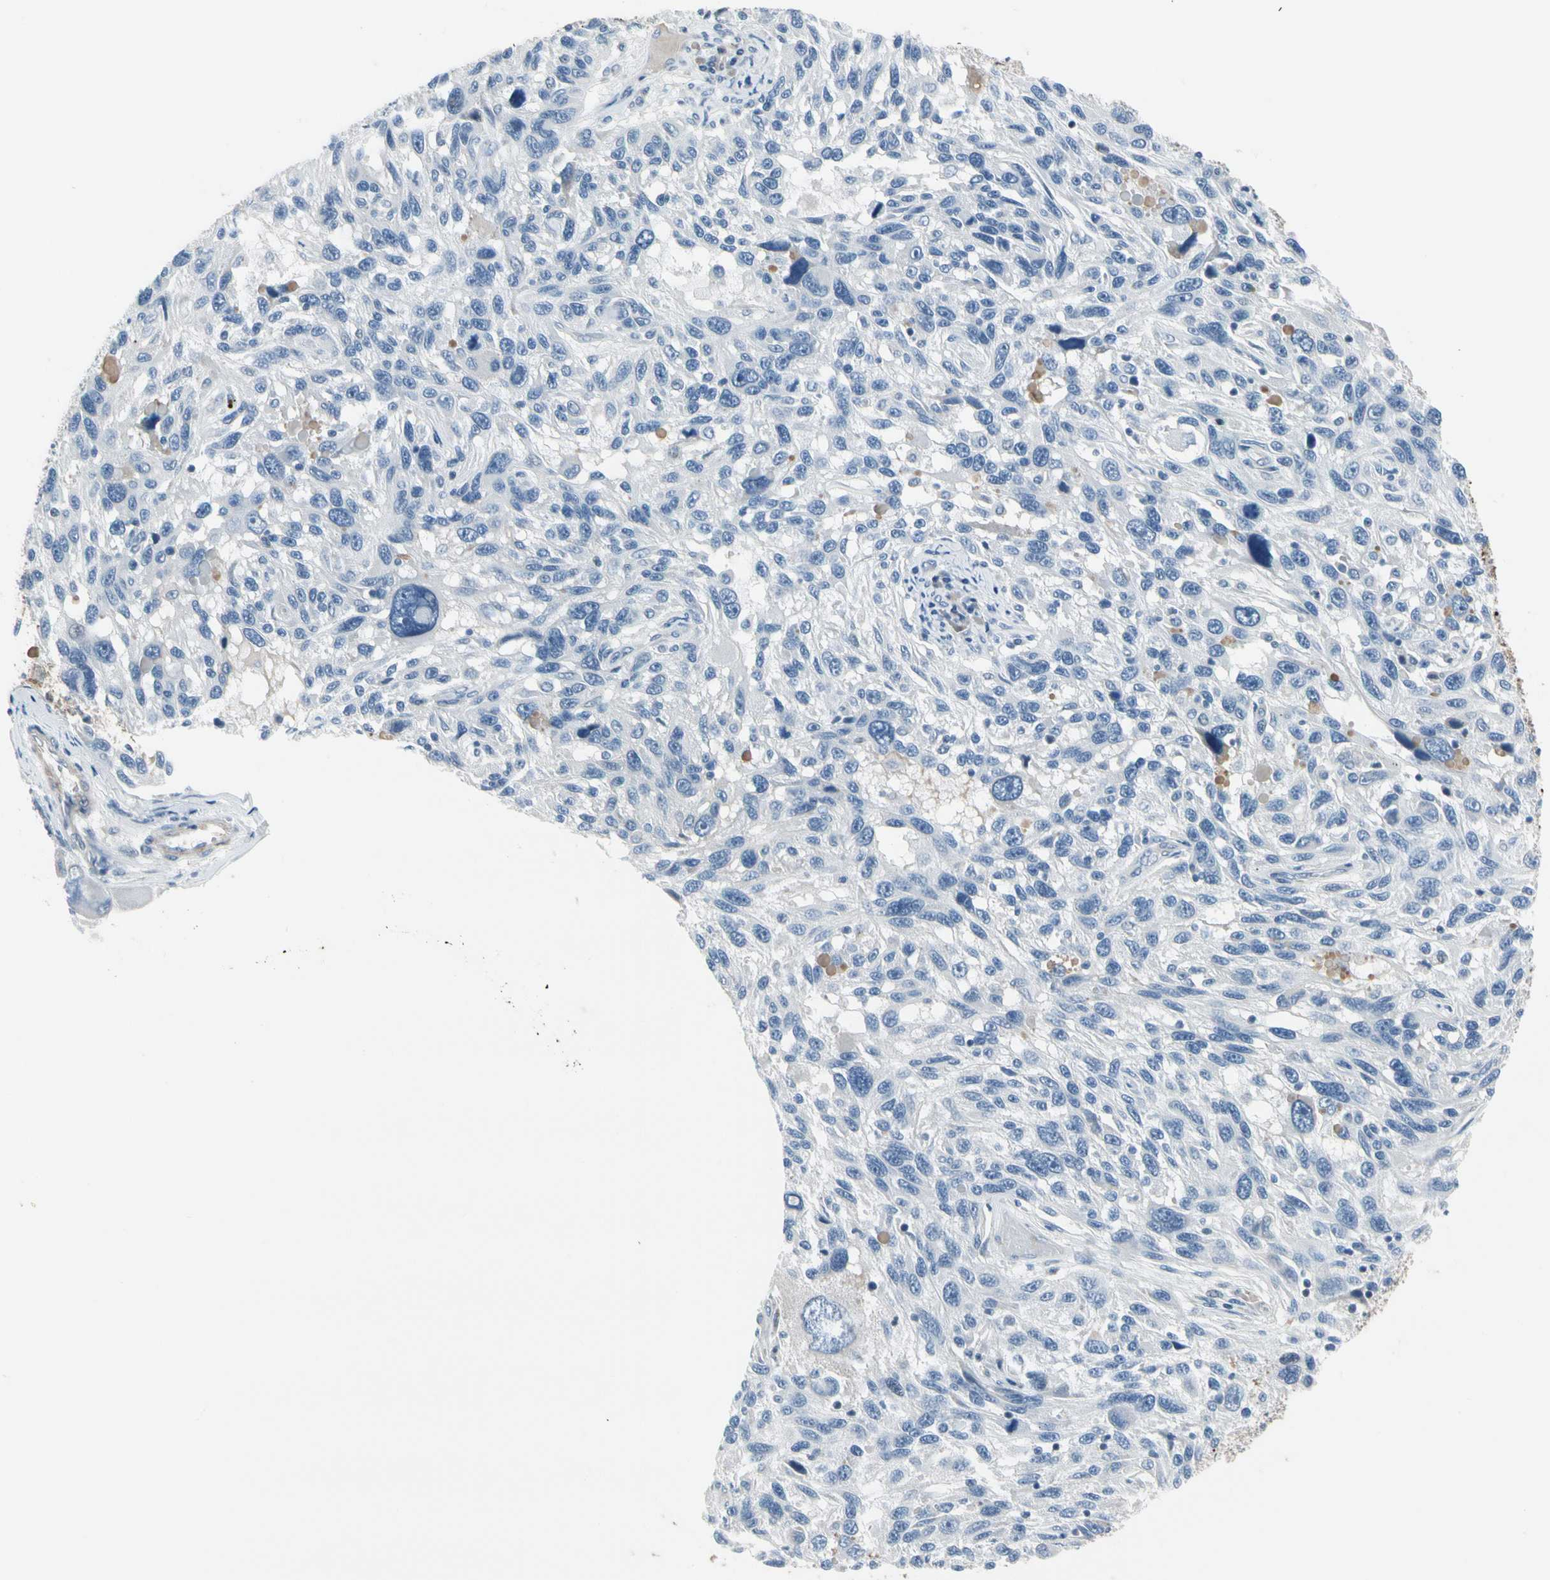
{"staining": {"intensity": "negative", "quantity": "none", "location": "none"}, "tissue": "melanoma", "cell_type": "Tumor cells", "image_type": "cancer", "snomed": [{"axis": "morphology", "description": "Malignant melanoma, NOS"}, {"axis": "topography", "description": "Skin"}], "caption": "IHC photomicrograph of neoplastic tissue: human melanoma stained with DAB (3,3'-diaminobenzidine) exhibits no significant protein expression in tumor cells.", "gene": "PIGR", "patient": {"sex": "male", "age": 53}}